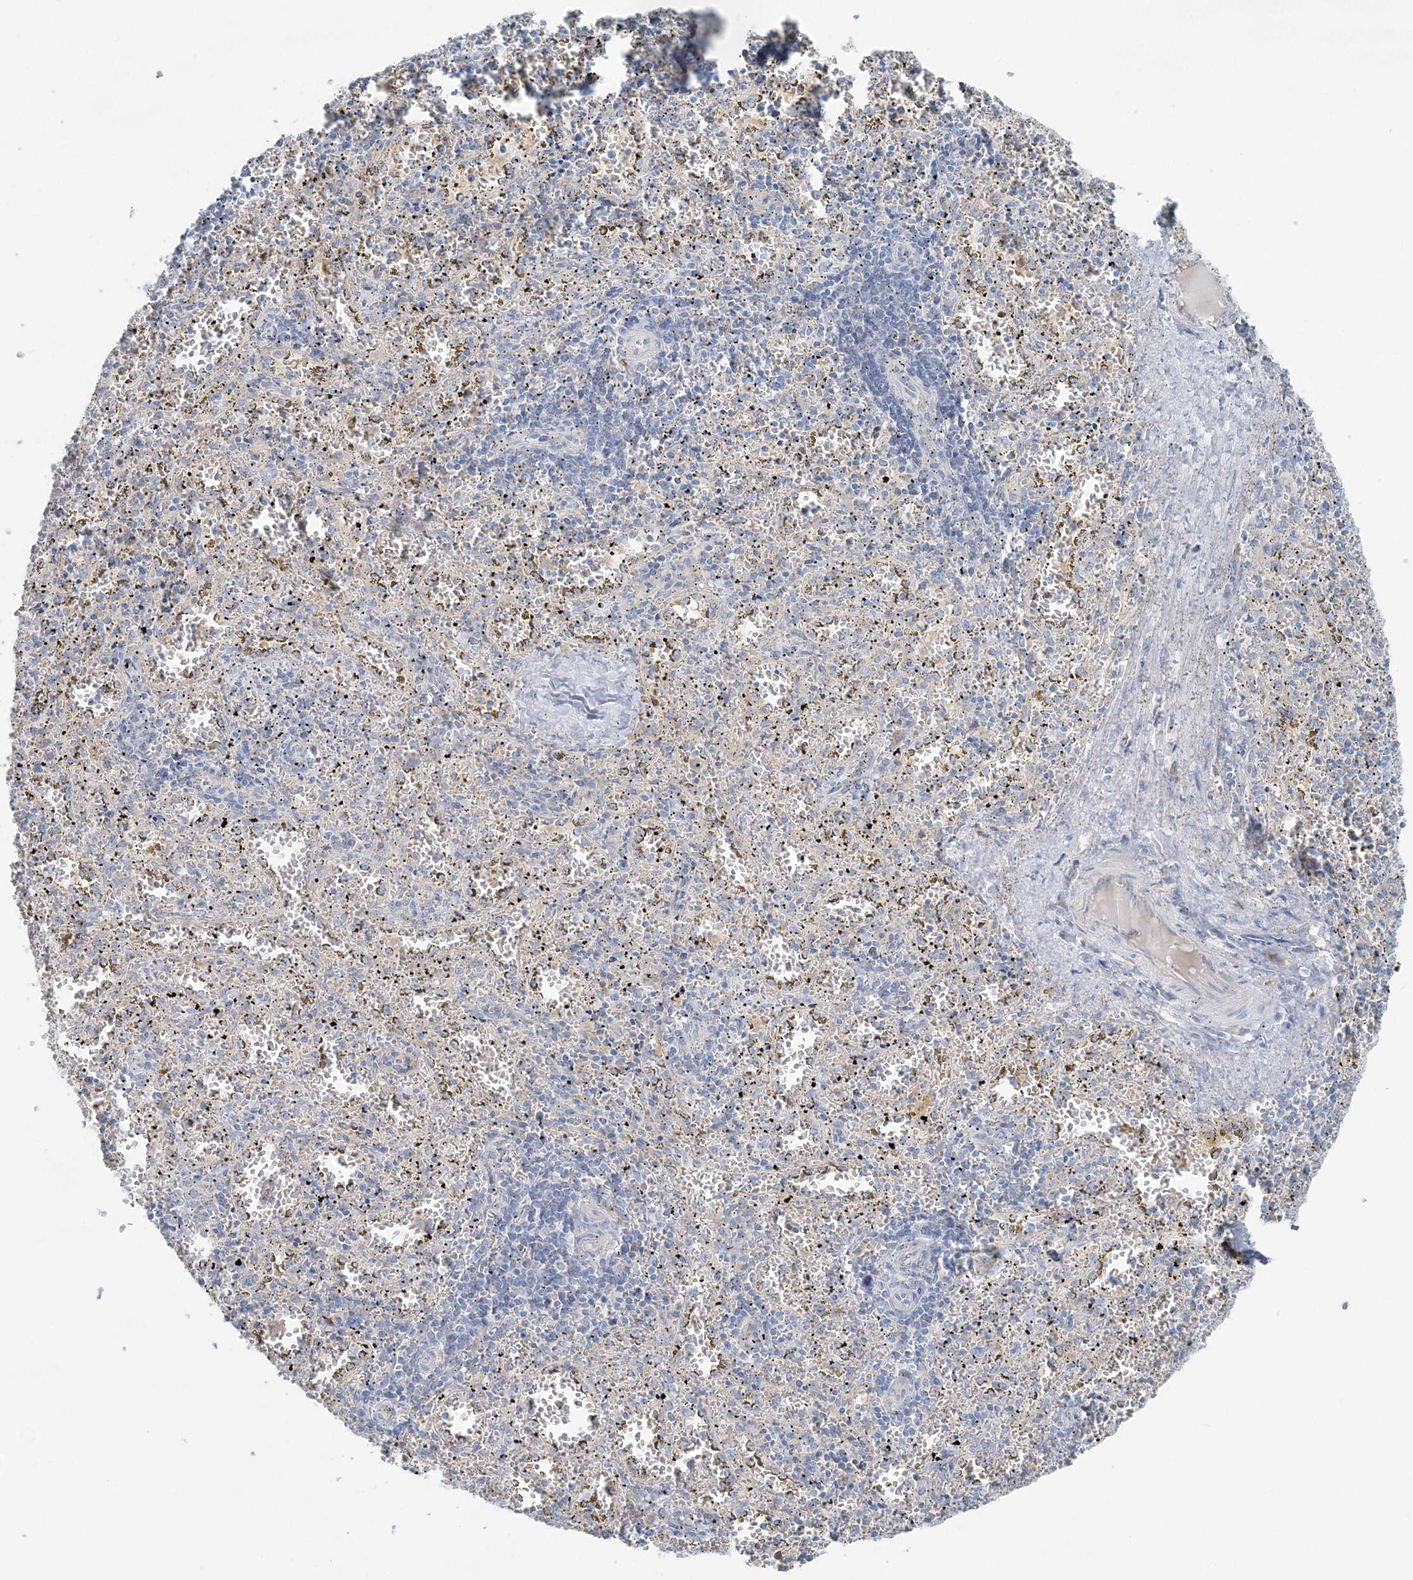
{"staining": {"intensity": "negative", "quantity": "none", "location": "none"}, "tissue": "spleen", "cell_type": "Cells in red pulp", "image_type": "normal", "snomed": [{"axis": "morphology", "description": "Normal tissue, NOS"}, {"axis": "topography", "description": "Spleen"}], "caption": "There is no significant positivity in cells in red pulp of spleen. (Stains: DAB (3,3'-diaminobenzidine) immunohistochemistry (IHC) with hematoxylin counter stain, Microscopy: brightfield microscopy at high magnification).", "gene": "ATP11A", "patient": {"sex": "male", "age": 11}}